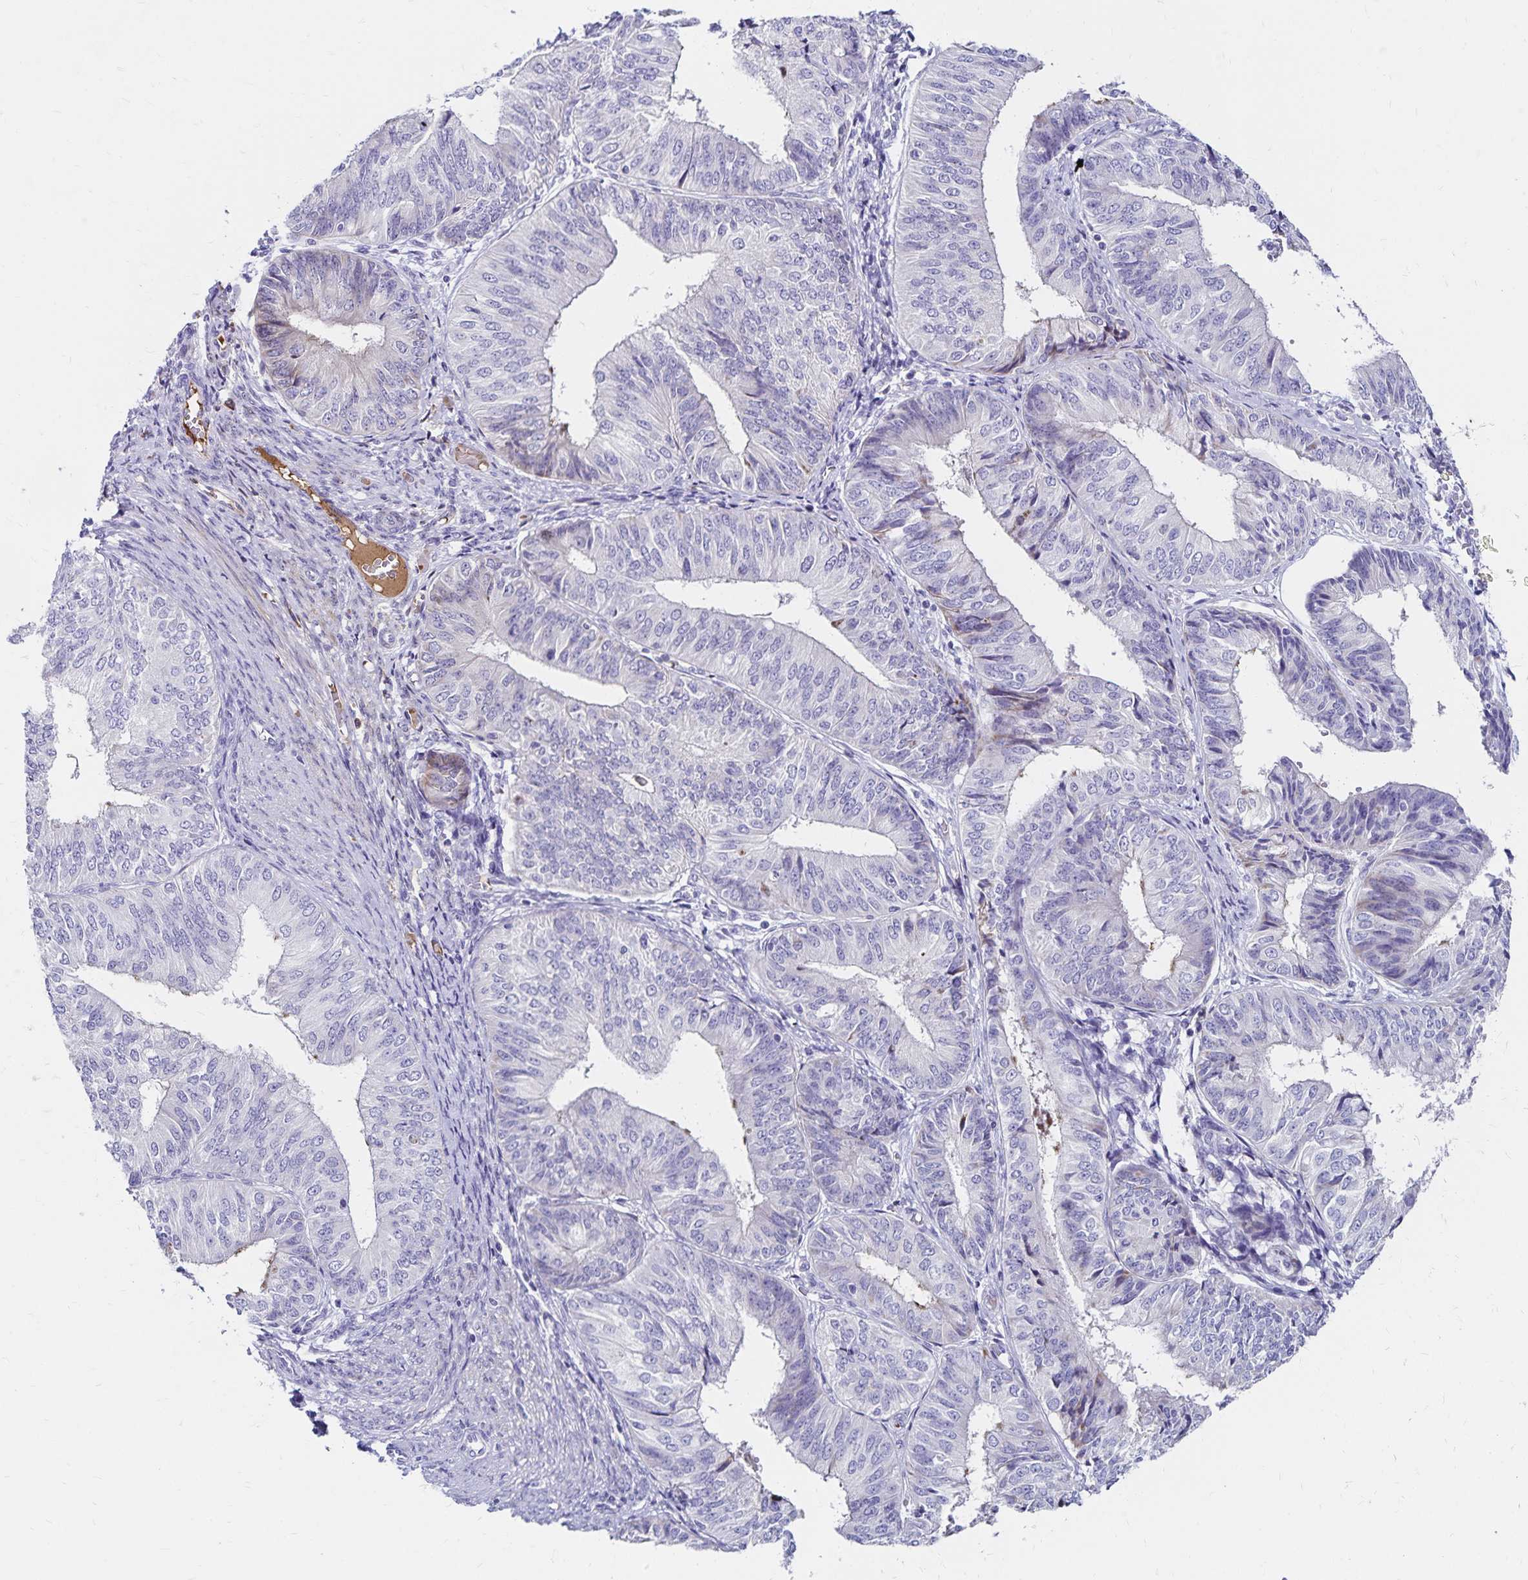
{"staining": {"intensity": "negative", "quantity": "none", "location": "none"}, "tissue": "endometrial cancer", "cell_type": "Tumor cells", "image_type": "cancer", "snomed": [{"axis": "morphology", "description": "Adenocarcinoma, NOS"}, {"axis": "topography", "description": "Endometrium"}], "caption": "The immunohistochemistry (IHC) micrograph has no significant expression in tumor cells of endometrial adenocarcinoma tissue. (DAB (3,3'-diaminobenzidine) immunohistochemistry (IHC), high magnification).", "gene": "NECAP1", "patient": {"sex": "female", "age": 58}}